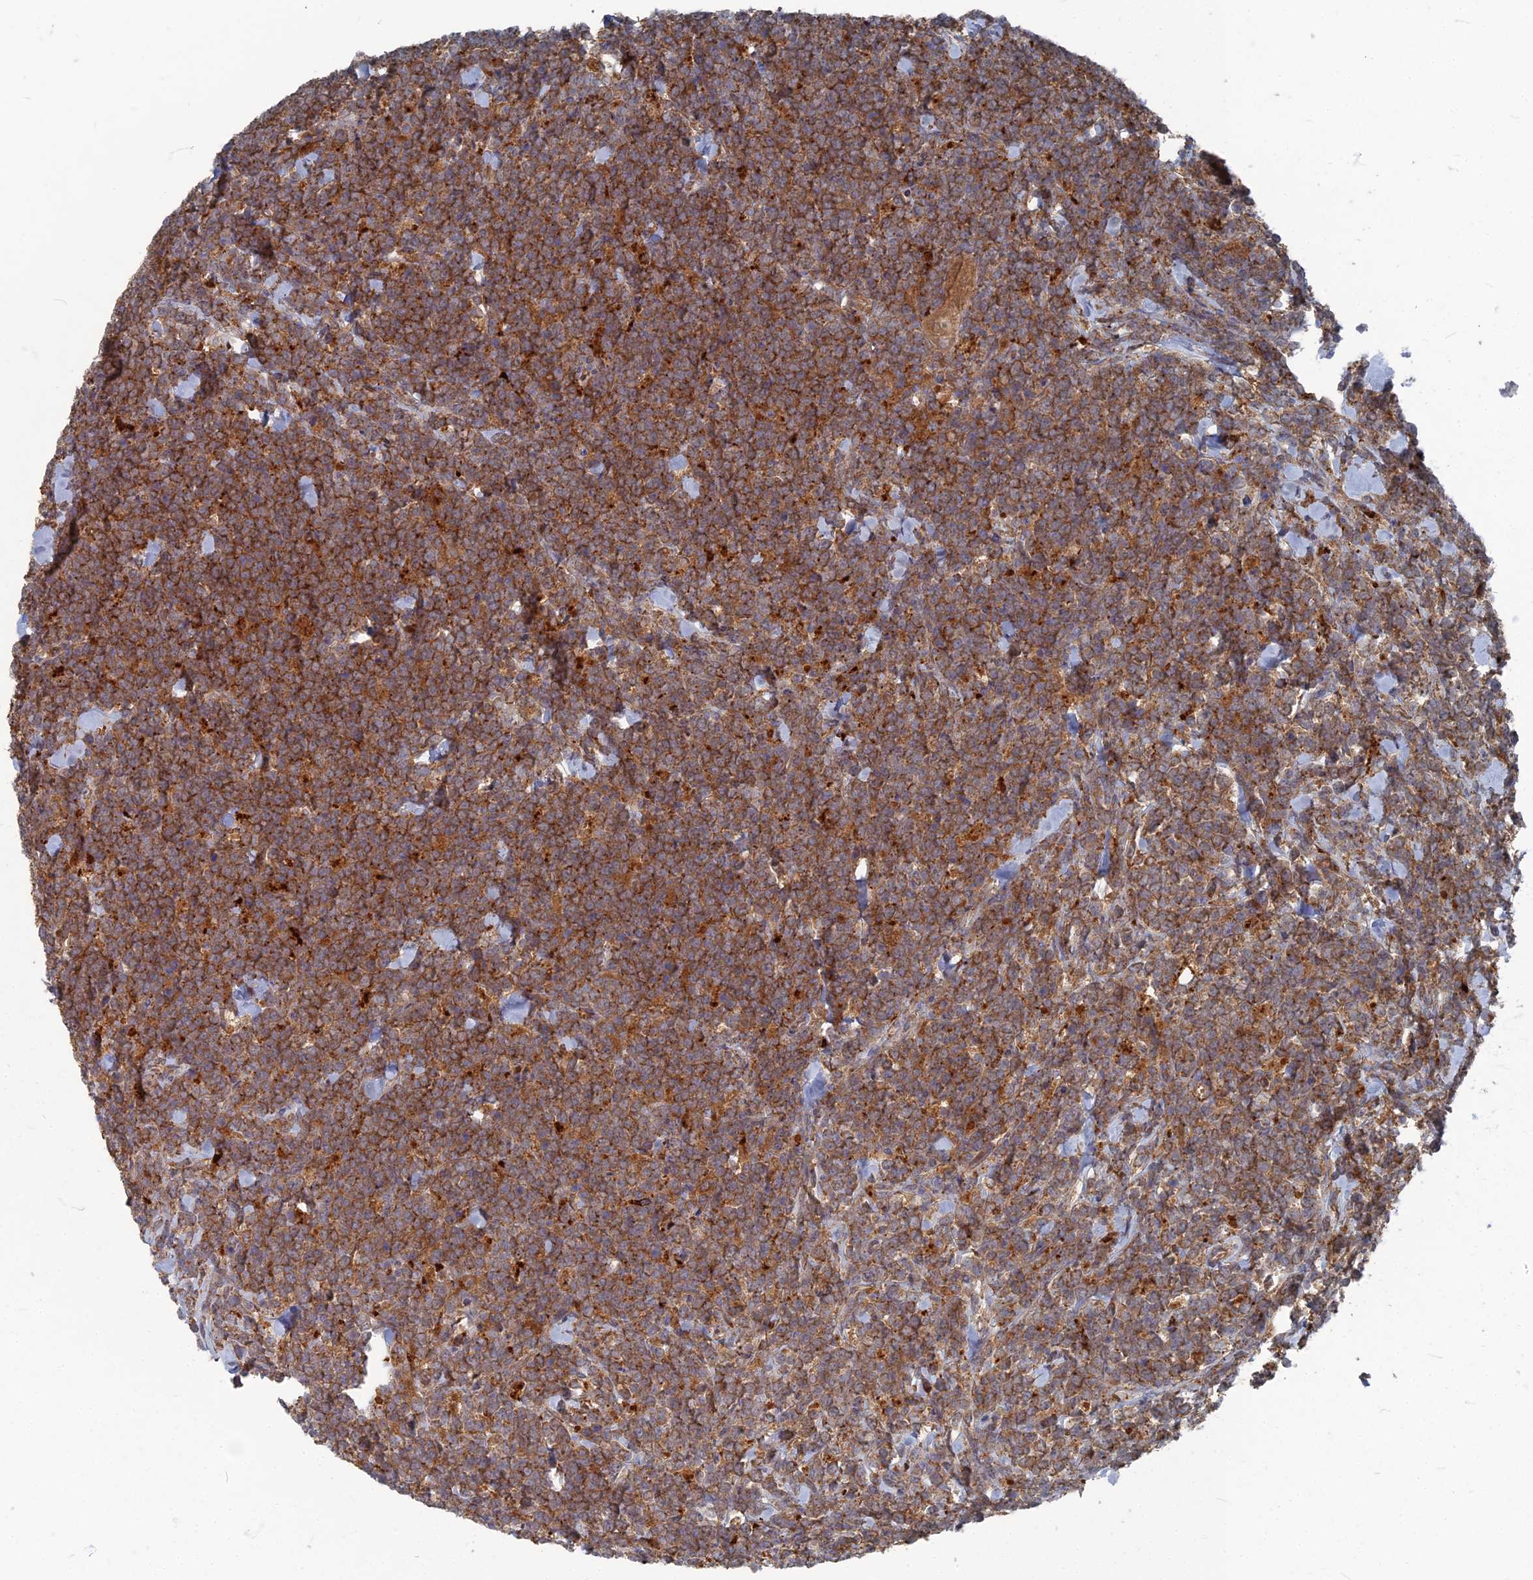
{"staining": {"intensity": "strong", "quantity": ">75%", "location": "cytoplasmic/membranous"}, "tissue": "lymphoma", "cell_type": "Tumor cells", "image_type": "cancer", "snomed": [{"axis": "morphology", "description": "Malignant lymphoma, non-Hodgkin's type, High grade"}, {"axis": "topography", "description": "Small intestine"}], "caption": "A histopathology image showing strong cytoplasmic/membranous positivity in about >75% of tumor cells in high-grade malignant lymphoma, non-Hodgkin's type, as visualized by brown immunohistochemical staining.", "gene": "PPCDC", "patient": {"sex": "male", "age": 8}}